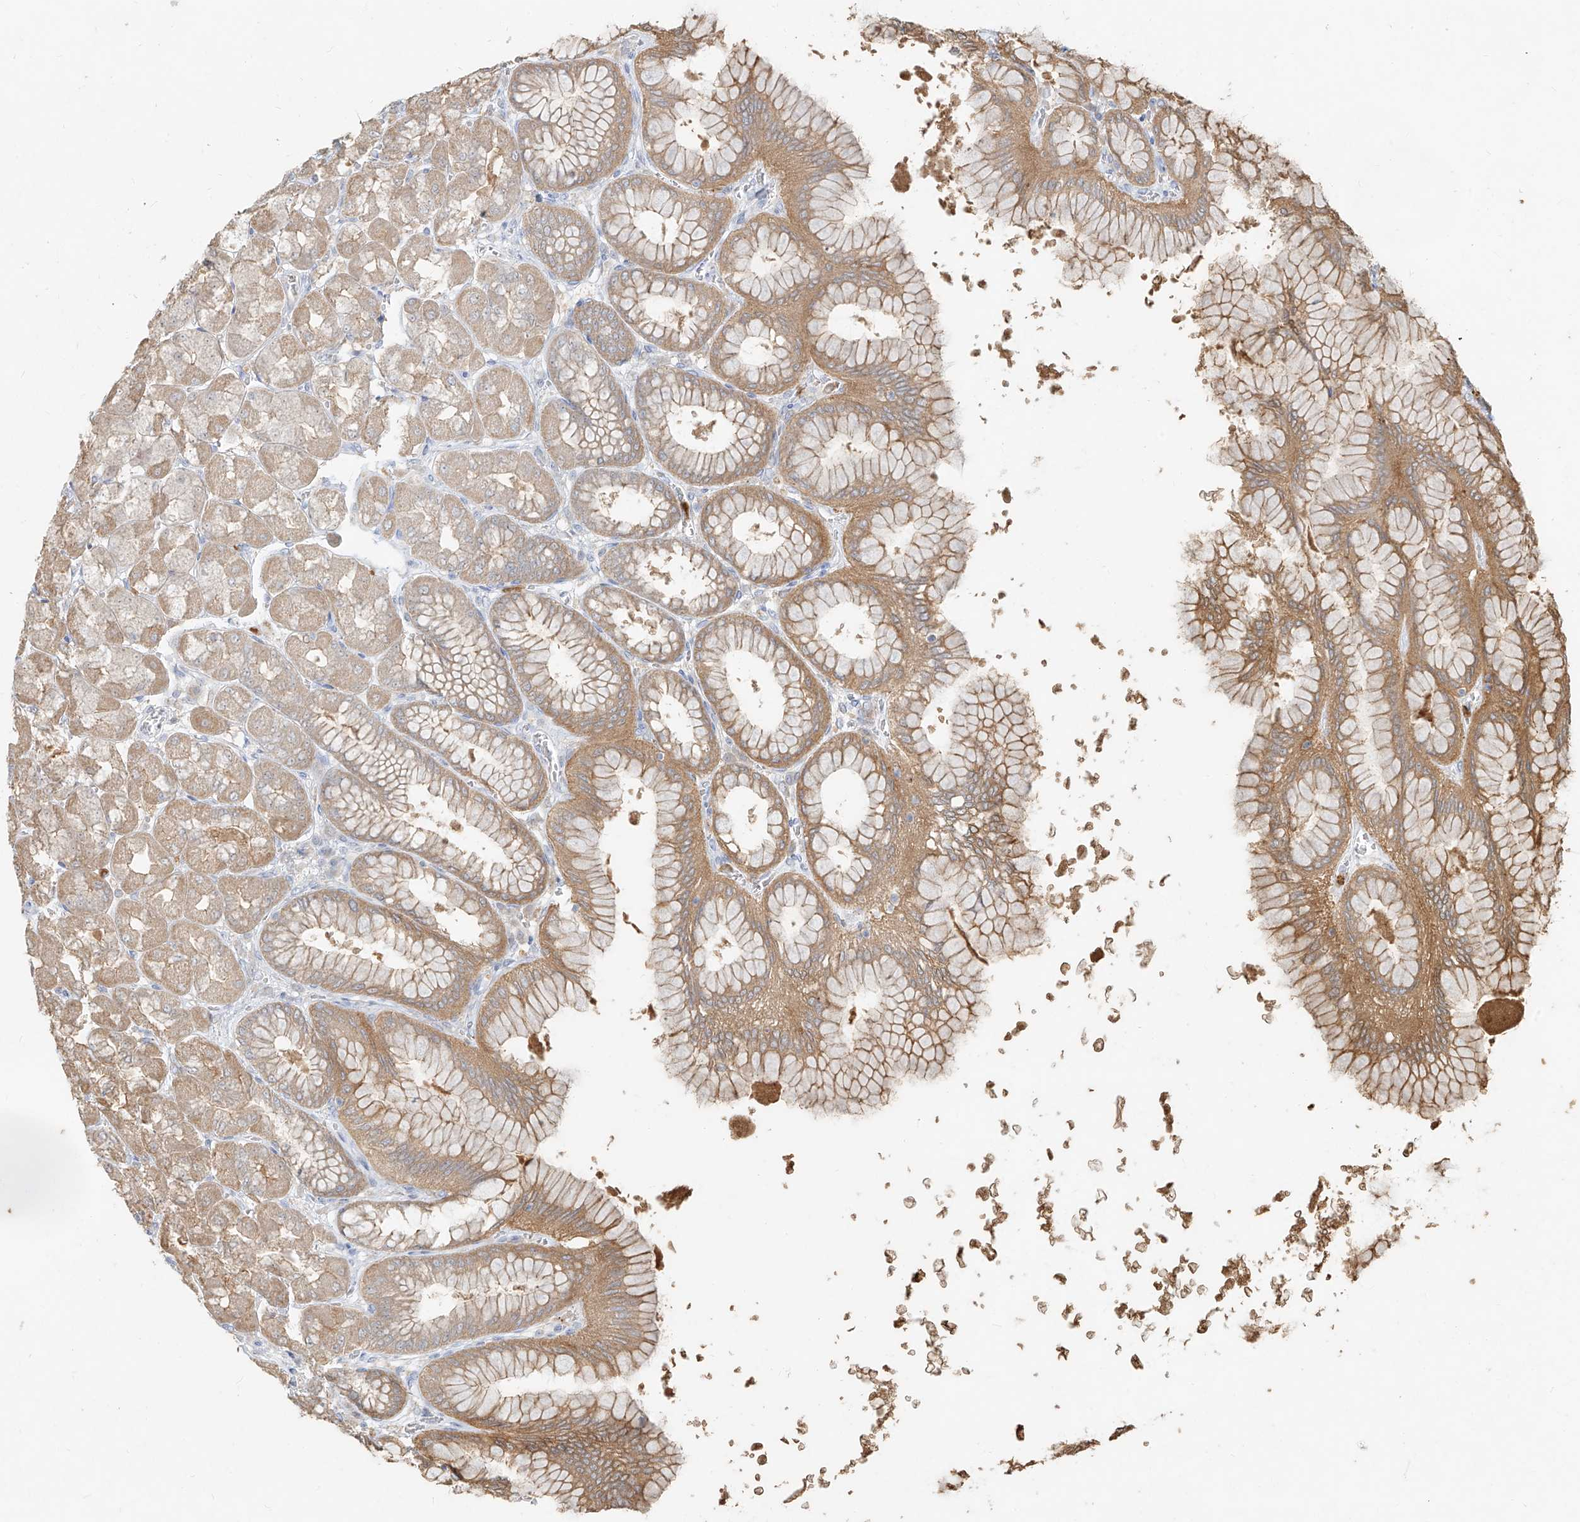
{"staining": {"intensity": "moderate", "quantity": "25%-75%", "location": "cytoplasmic/membranous"}, "tissue": "stomach", "cell_type": "Glandular cells", "image_type": "normal", "snomed": [{"axis": "morphology", "description": "Normal tissue, NOS"}, {"axis": "topography", "description": "Stomach, upper"}], "caption": "A micrograph showing moderate cytoplasmic/membranous expression in about 25%-75% of glandular cells in normal stomach, as visualized by brown immunohistochemical staining.", "gene": "PGD", "patient": {"sex": "female", "age": 56}}